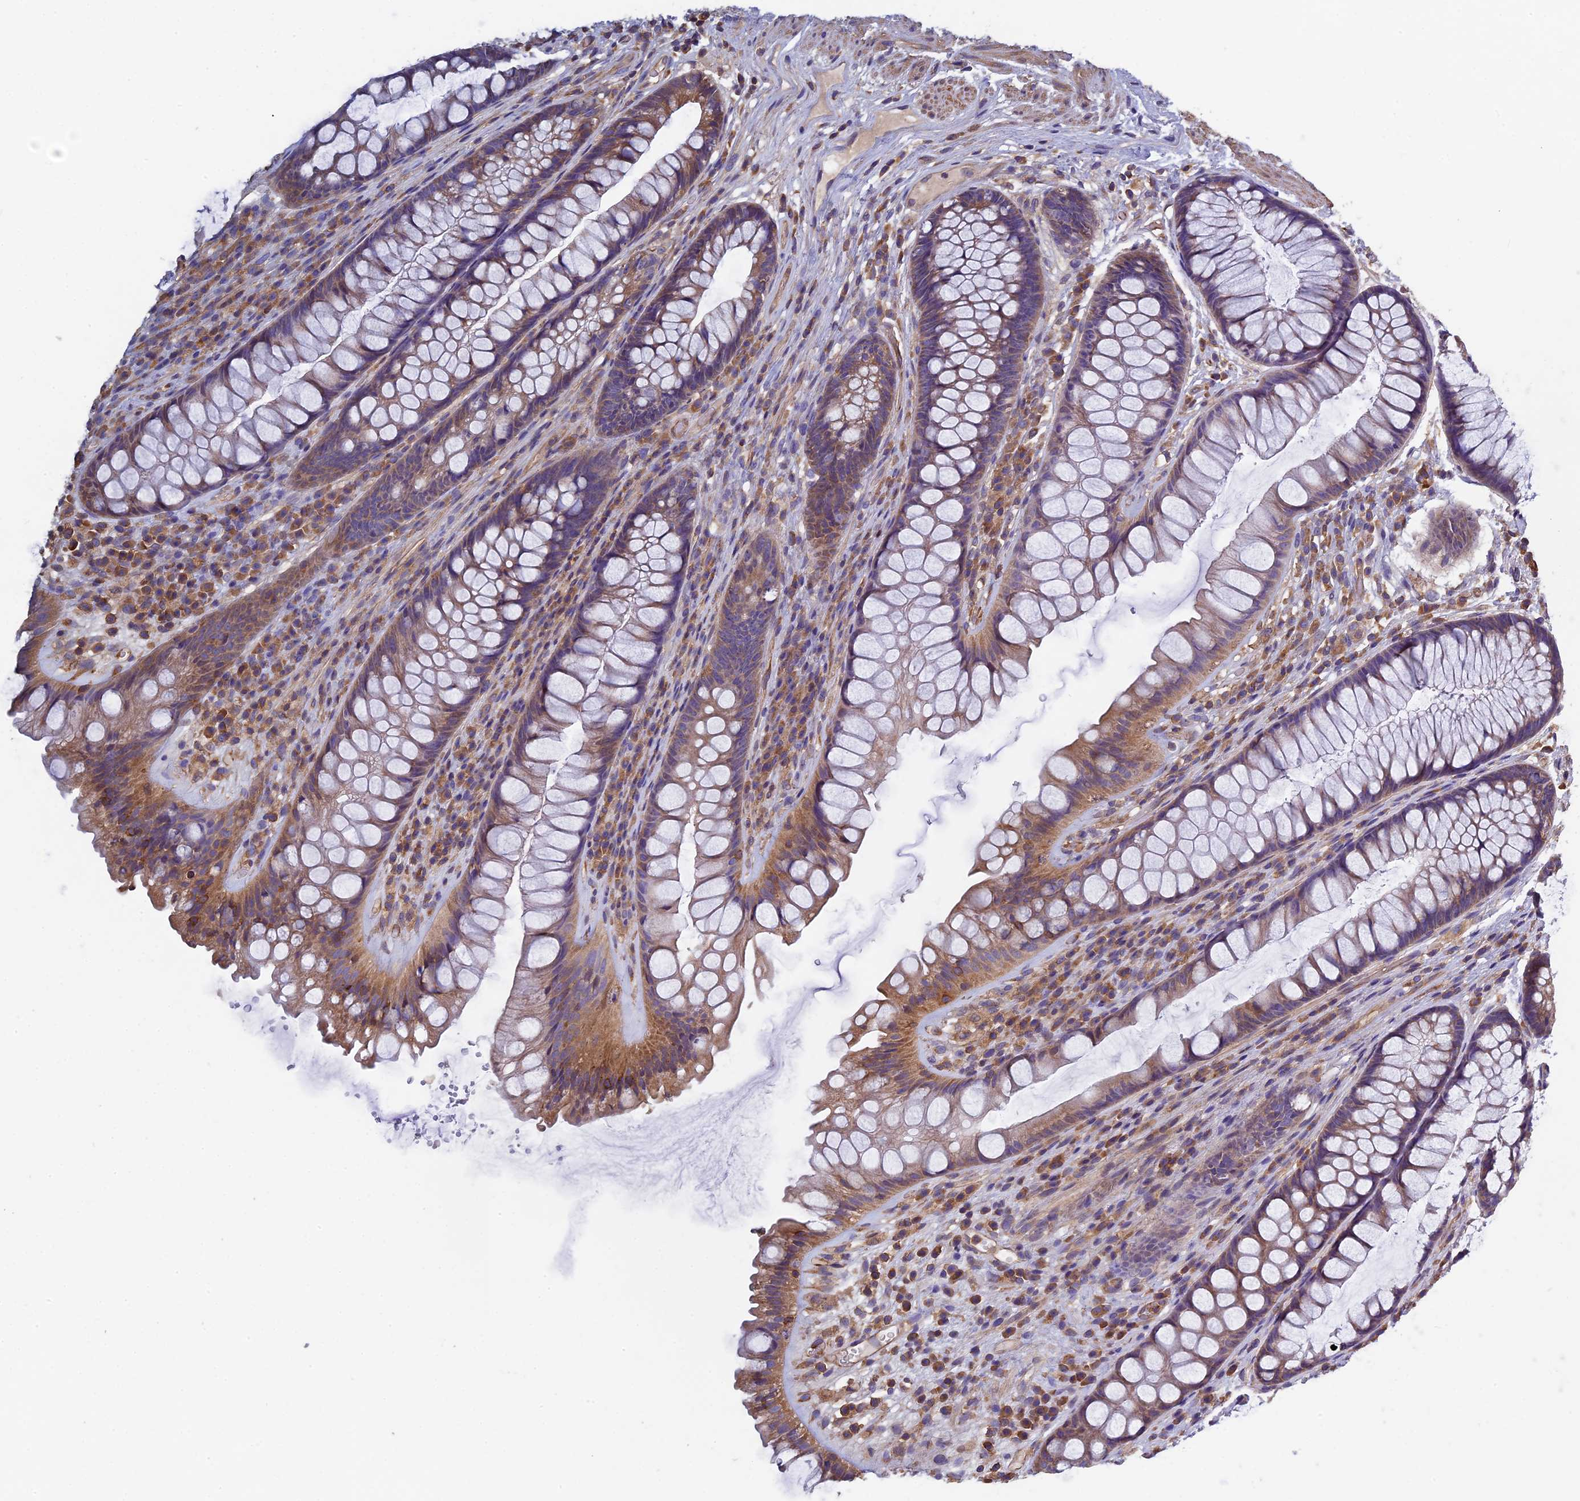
{"staining": {"intensity": "moderate", "quantity": ">75%", "location": "cytoplasmic/membranous"}, "tissue": "rectum", "cell_type": "Glandular cells", "image_type": "normal", "snomed": [{"axis": "morphology", "description": "Normal tissue, NOS"}, {"axis": "topography", "description": "Rectum"}], "caption": "Immunohistochemical staining of benign human rectum displays medium levels of moderate cytoplasmic/membranous staining in approximately >75% of glandular cells.", "gene": "CCDC153", "patient": {"sex": "male", "age": 74}}